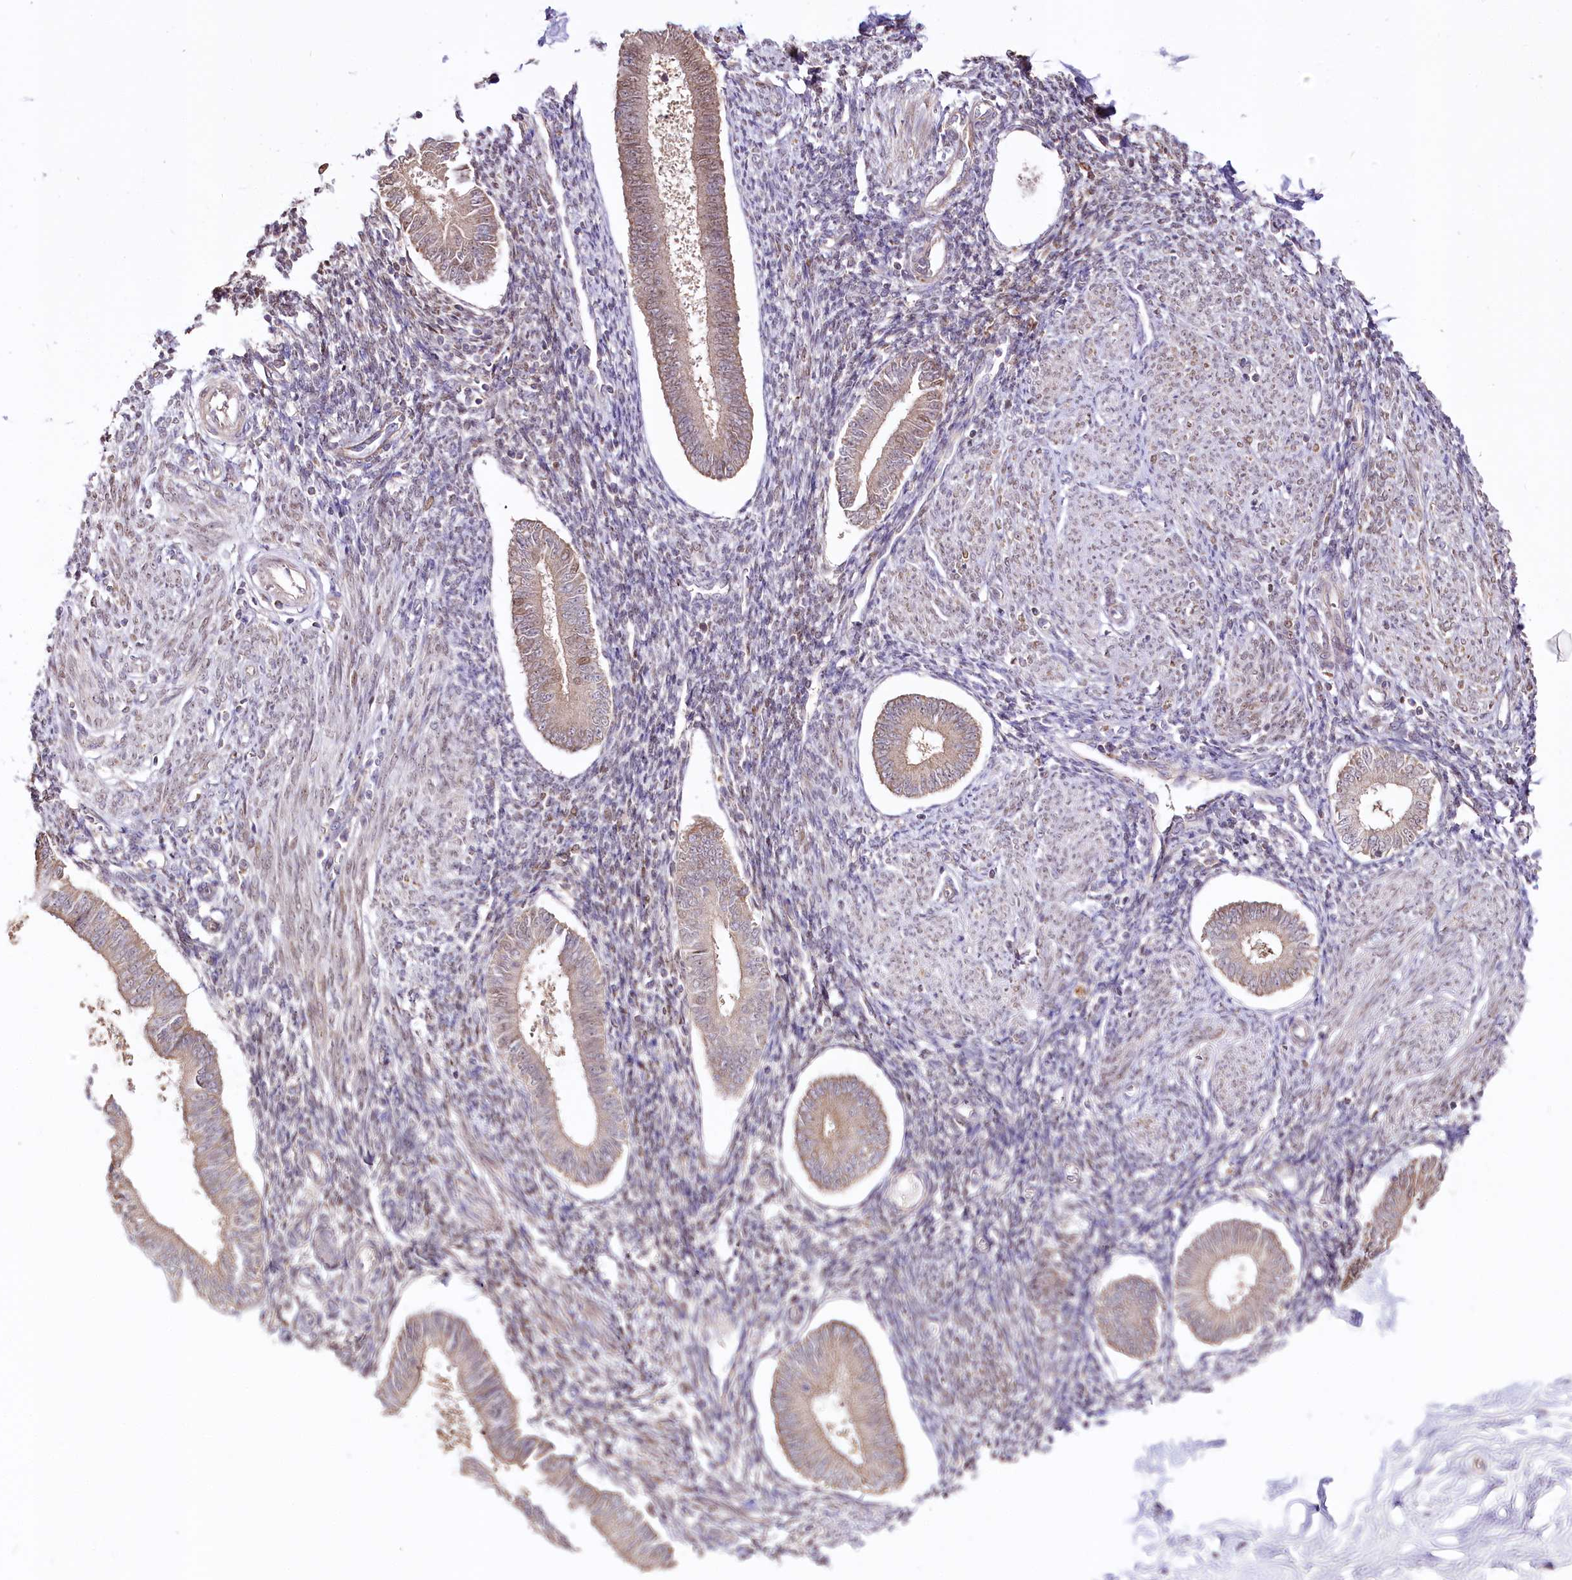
{"staining": {"intensity": "negative", "quantity": "none", "location": "none"}, "tissue": "endometrium", "cell_type": "Cells in endometrial stroma", "image_type": "normal", "snomed": [{"axis": "morphology", "description": "Normal tissue, NOS"}, {"axis": "topography", "description": "Uterus"}, {"axis": "topography", "description": "Endometrium"}], "caption": "This is an immunohistochemistry photomicrograph of normal human endometrium. There is no staining in cells in endometrial stroma.", "gene": "ZNF226", "patient": {"sex": "female", "age": 48}}